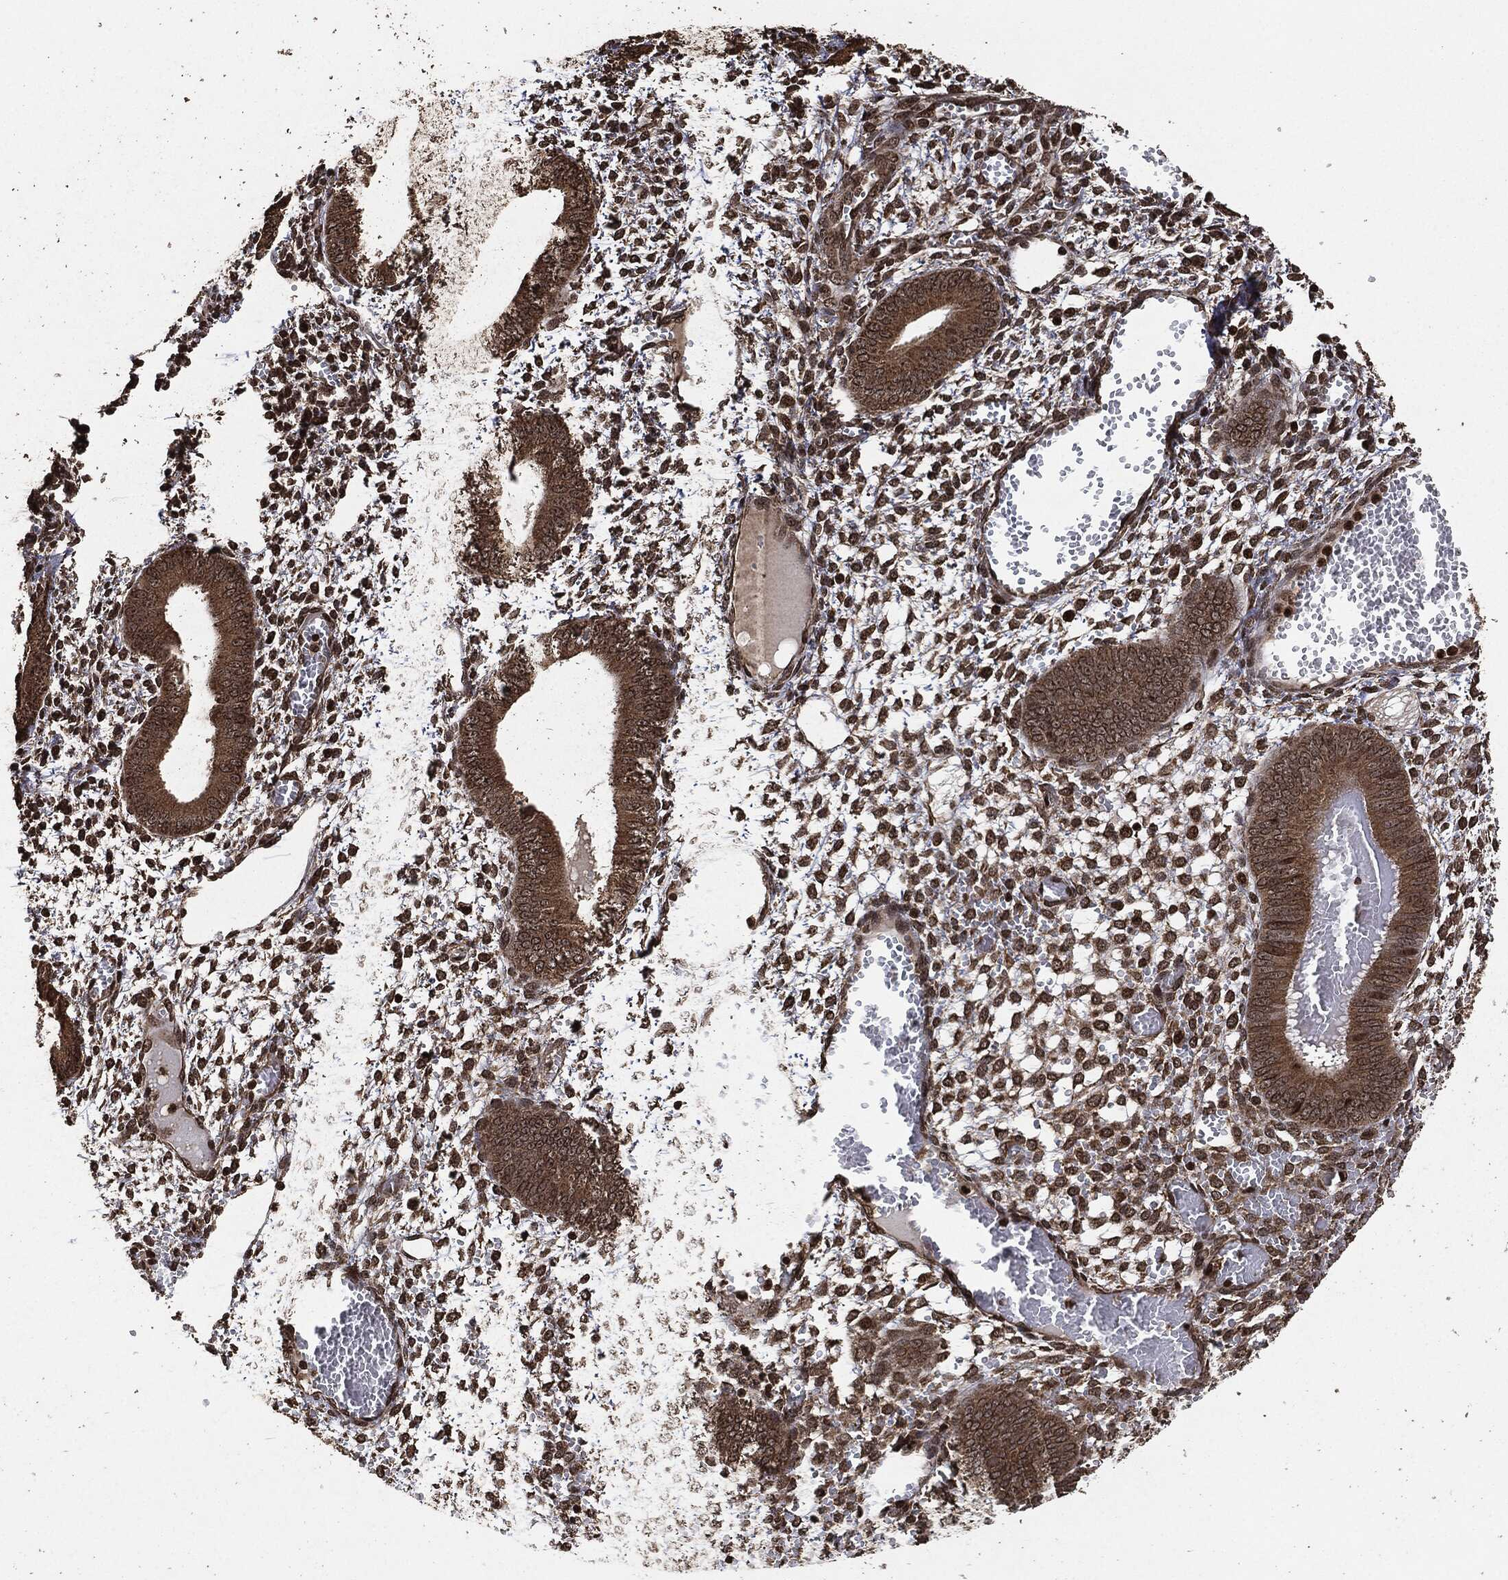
{"staining": {"intensity": "moderate", "quantity": ">75%", "location": "cytoplasmic/membranous"}, "tissue": "endometrium", "cell_type": "Cells in endometrial stroma", "image_type": "normal", "snomed": [{"axis": "morphology", "description": "Normal tissue, NOS"}, {"axis": "topography", "description": "Endometrium"}], "caption": "Endometrium stained with DAB immunohistochemistry (IHC) shows medium levels of moderate cytoplasmic/membranous staining in about >75% of cells in endometrial stroma.", "gene": "PDK1", "patient": {"sex": "female", "age": 42}}